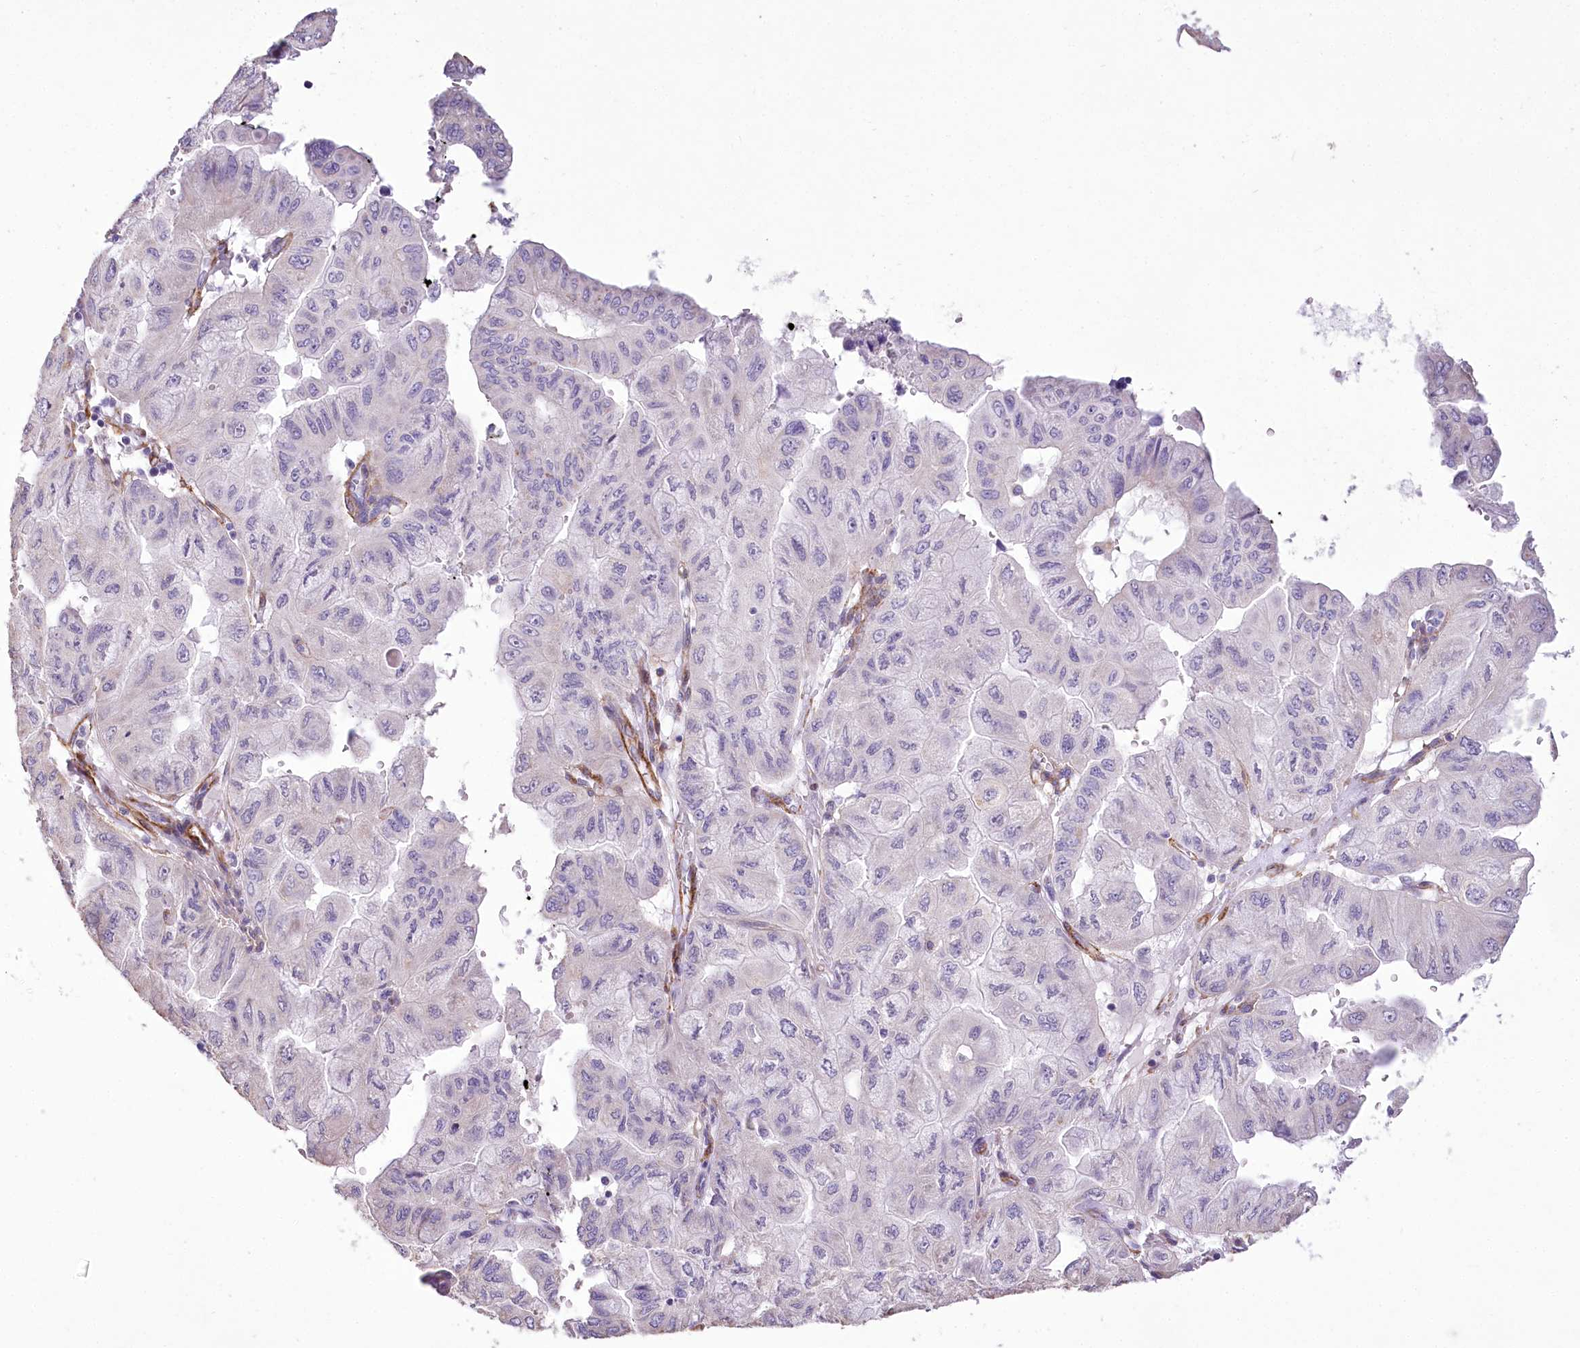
{"staining": {"intensity": "negative", "quantity": "none", "location": "none"}, "tissue": "pancreatic cancer", "cell_type": "Tumor cells", "image_type": "cancer", "snomed": [{"axis": "morphology", "description": "Adenocarcinoma, NOS"}, {"axis": "topography", "description": "Pancreas"}], "caption": "Histopathology image shows no significant protein positivity in tumor cells of adenocarcinoma (pancreatic).", "gene": "SYNPO2", "patient": {"sex": "male", "age": 51}}